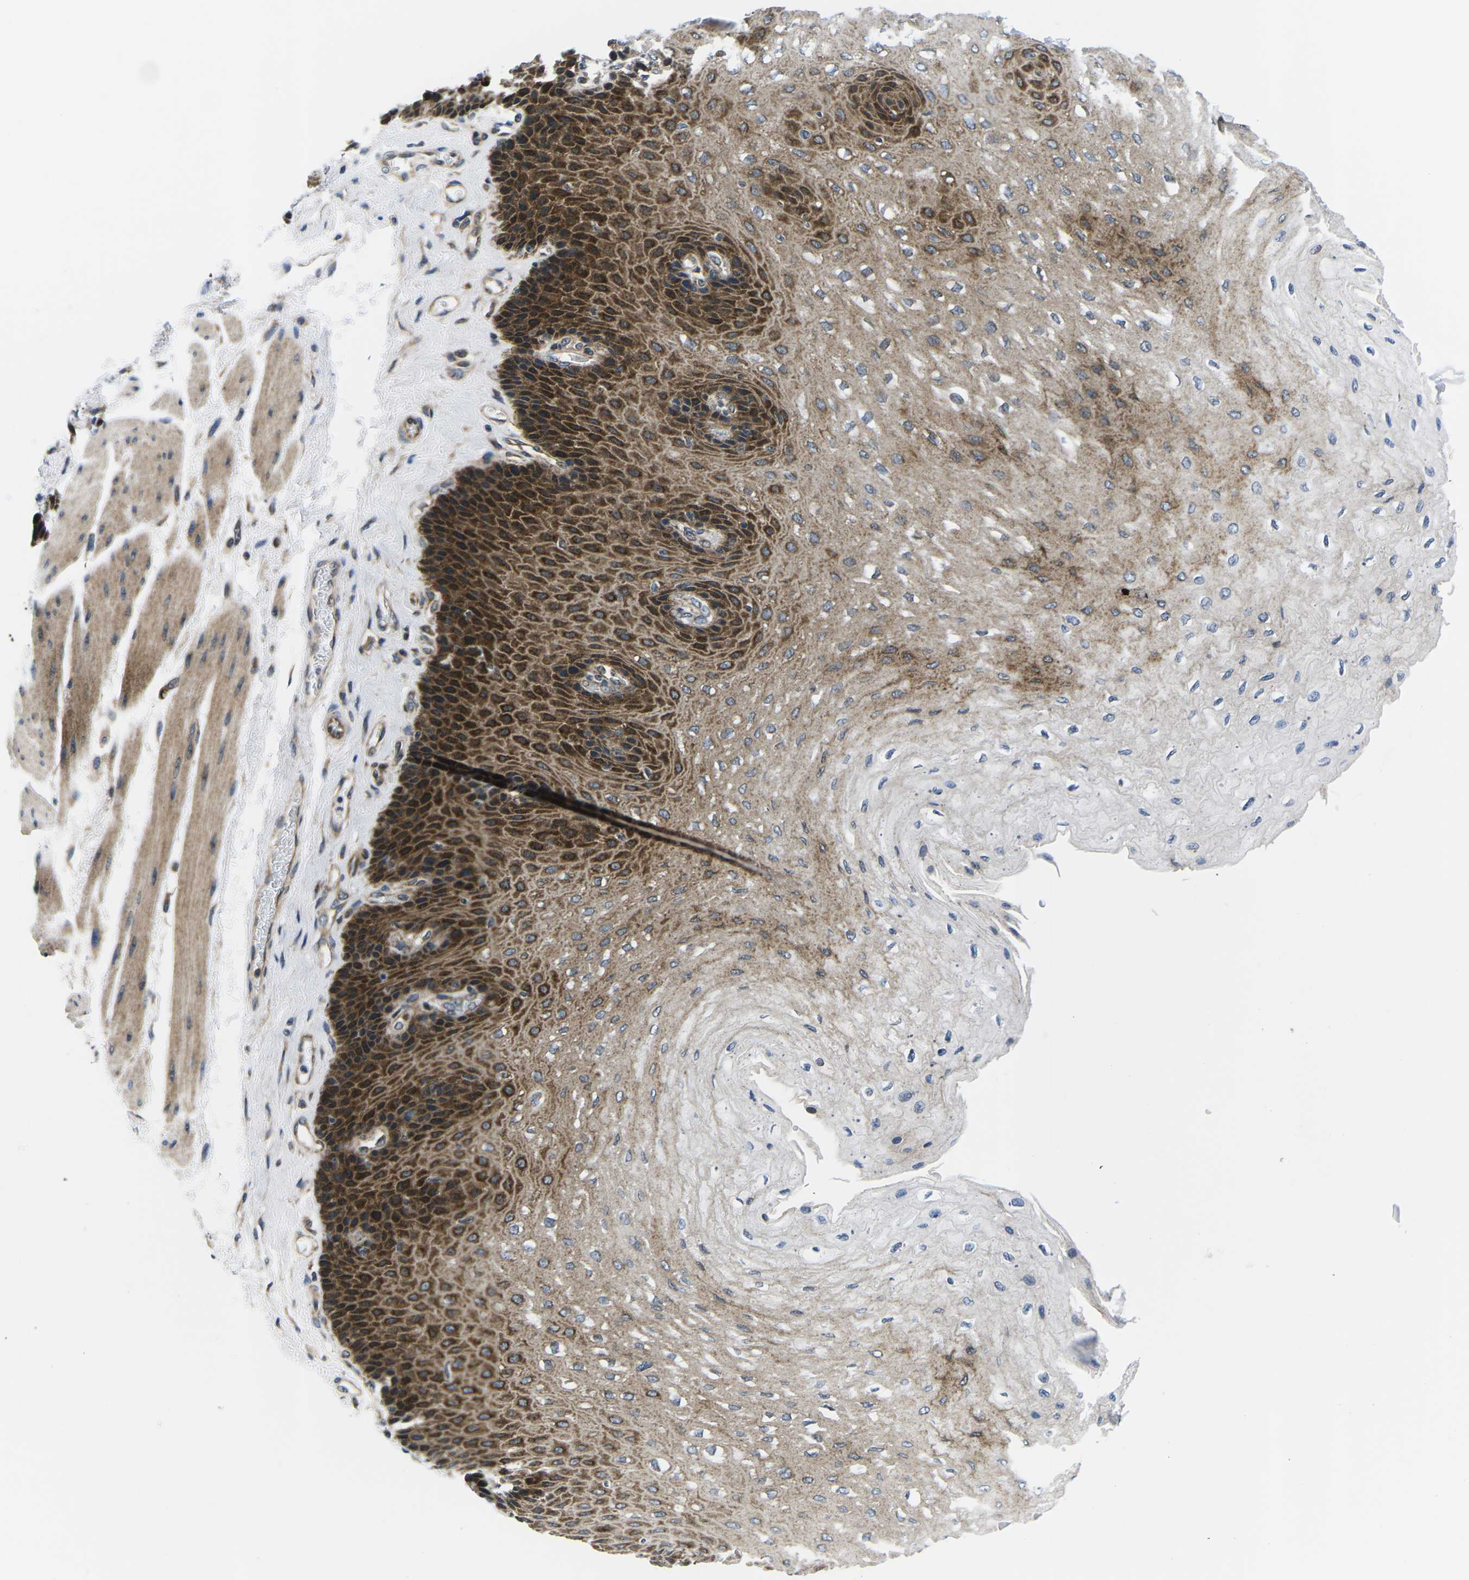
{"staining": {"intensity": "strong", "quantity": "25%-75%", "location": "cytoplasmic/membranous"}, "tissue": "esophagus", "cell_type": "Squamous epithelial cells", "image_type": "normal", "snomed": [{"axis": "morphology", "description": "Normal tissue, NOS"}, {"axis": "topography", "description": "Esophagus"}], "caption": "Strong cytoplasmic/membranous positivity is seen in approximately 25%-75% of squamous epithelial cells in normal esophagus. (DAB (3,3'-diaminobenzidine) IHC, brown staining for protein, blue staining for nuclei).", "gene": "EIF4E", "patient": {"sex": "female", "age": 72}}